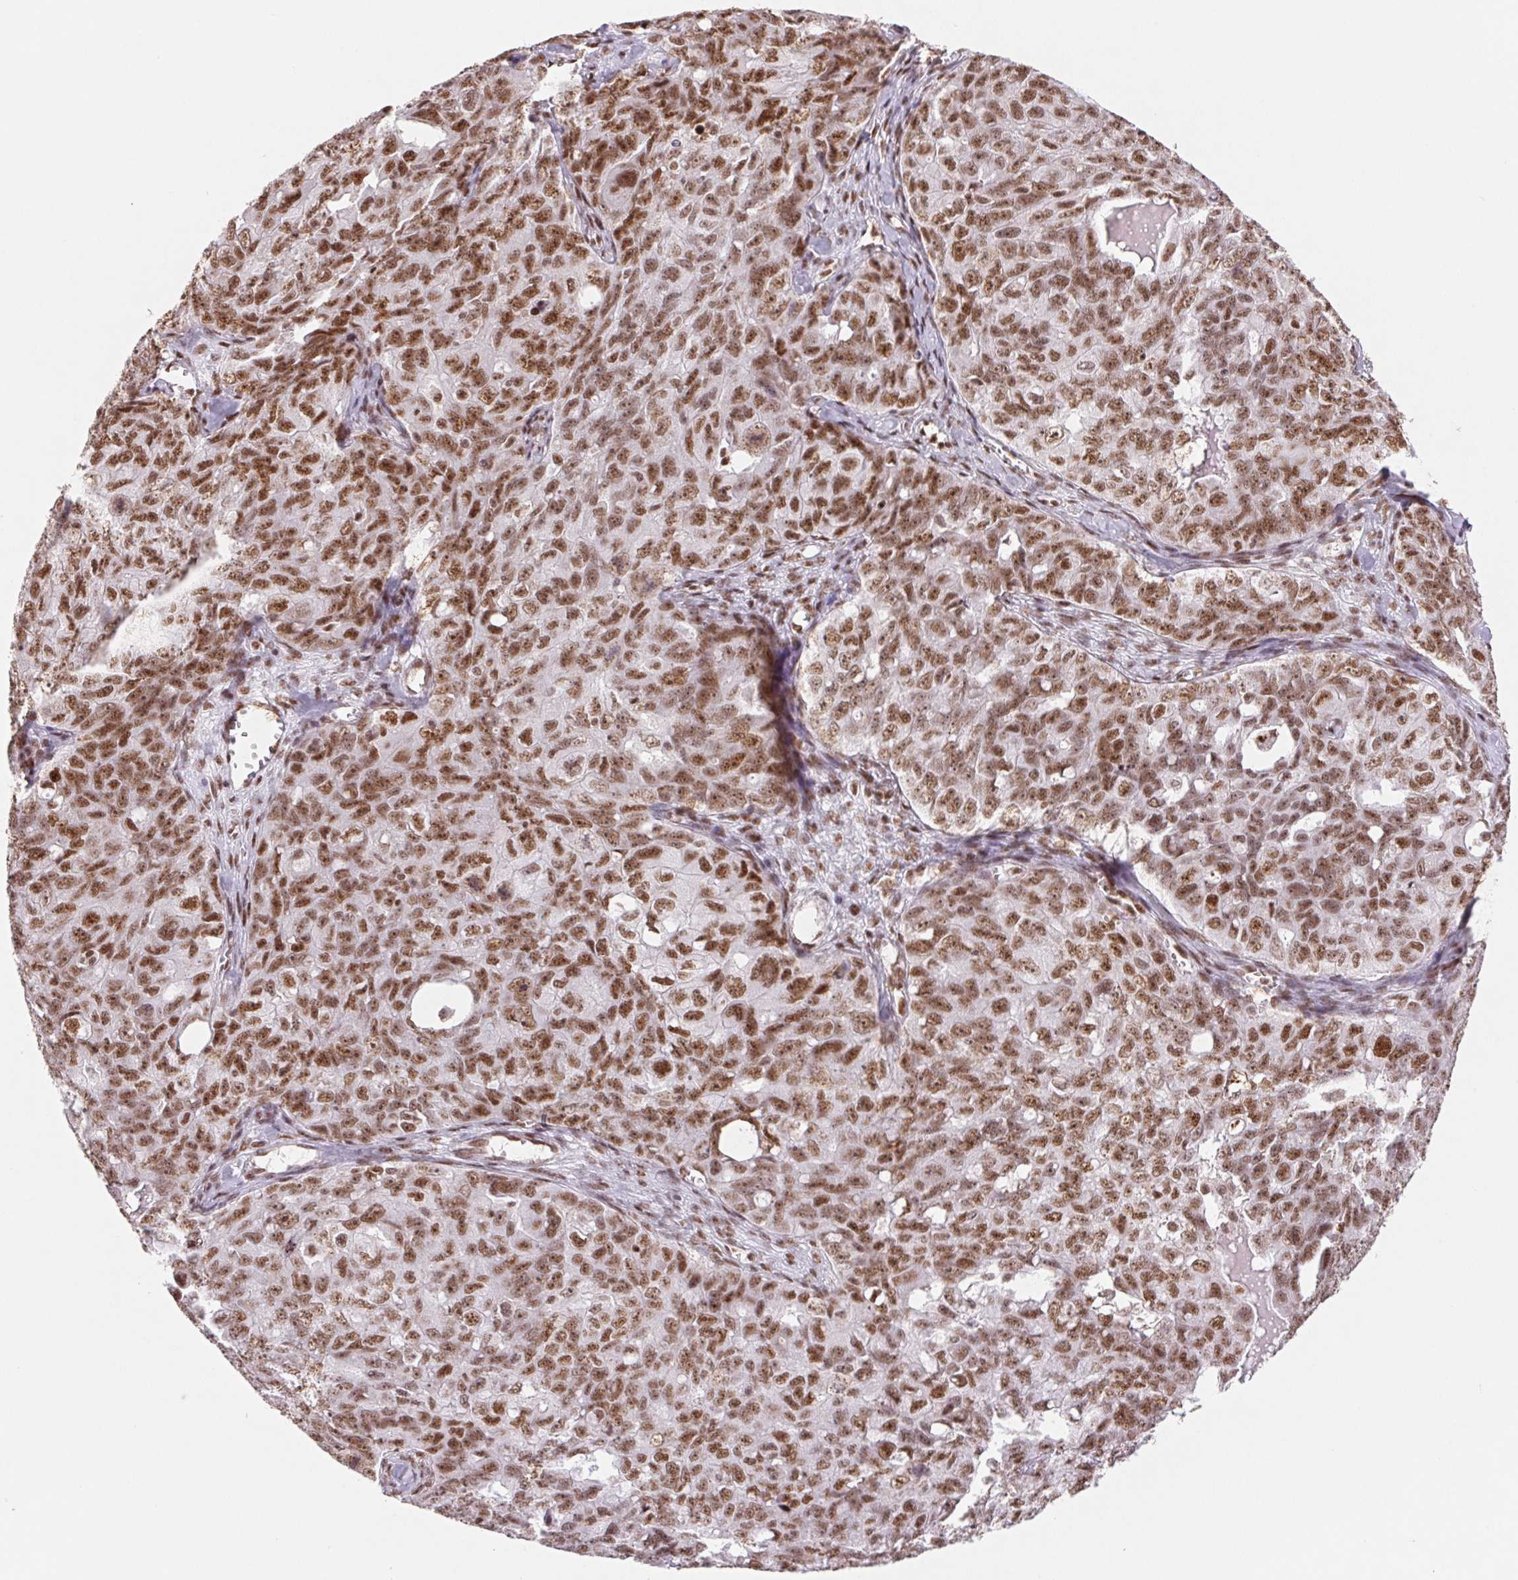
{"staining": {"intensity": "moderate", "quantity": ">75%", "location": "nuclear"}, "tissue": "ovarian cancer", "cell_type": "Tumor cells", "image_type": "cancer", "snomed": [{"axis": "morphology", "description": "Carcinoma, endometroid"}, {"axis": "topography", "description": "Ovary"}], "caption": "This is a photomicrograph of IHC staining of ovarian endometroid carcinoma, which shows moderate staining in the nuclear of tumor cells.", "gene": "SREK1", "patient": {"sex": "female", "age": 70}}